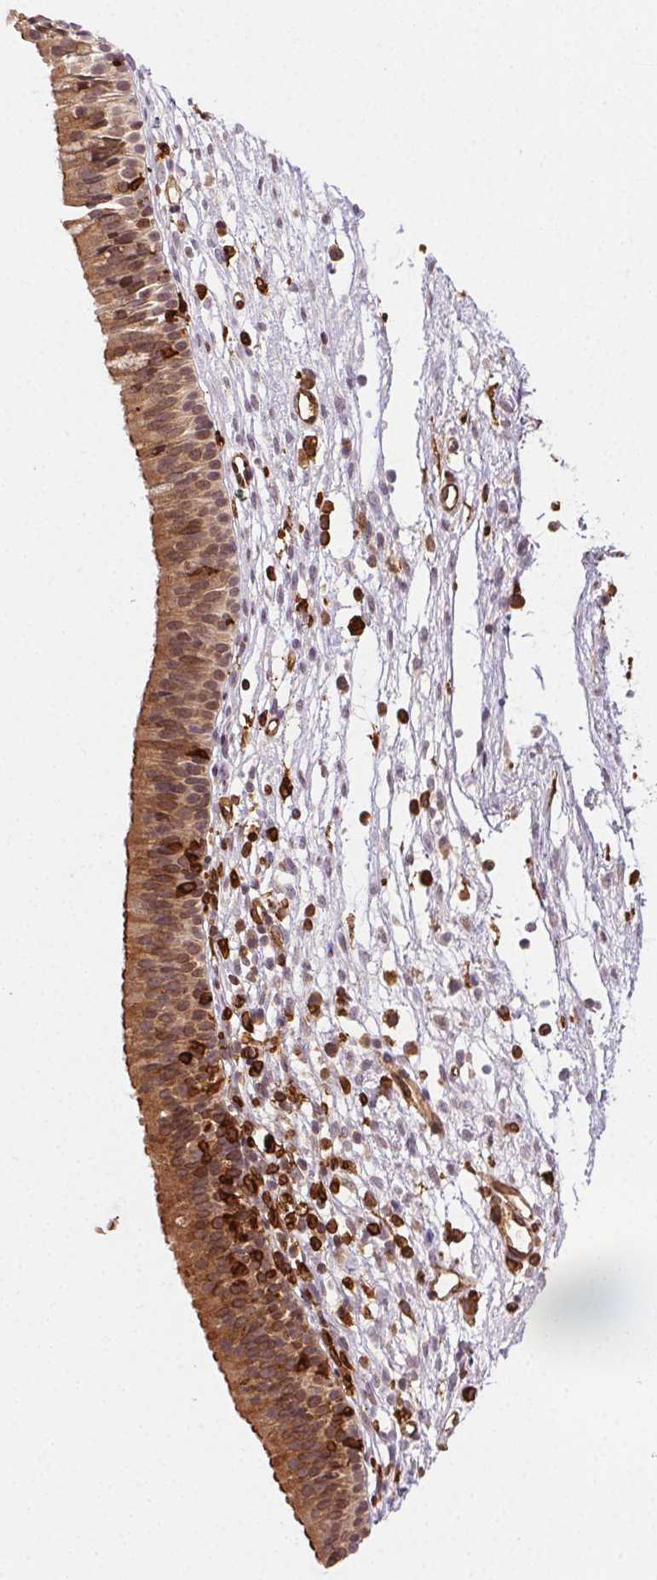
{"staining": {"intensity": "moderate", "quantity": ">75%", "location": "cytoplasmic/membranous"}, "tissue": "nasopharynx", "cell_type": "Respiratory epithelial cells", "image_type": "normal", "snomed": [{"axis": "morphology", "description": "Normal tissue, NOS"}, {"axis": "topography", "description": "Nasopharynx"}], "caption": "Brown immunohistochemical staining in normal nasopharynx exhibits moderate cytoplasmic/membranous staining in approximately >75% of respiratory epithelial cells.", "gene": "RNASET2", "patient": {"sex": "male", "age": 24}}